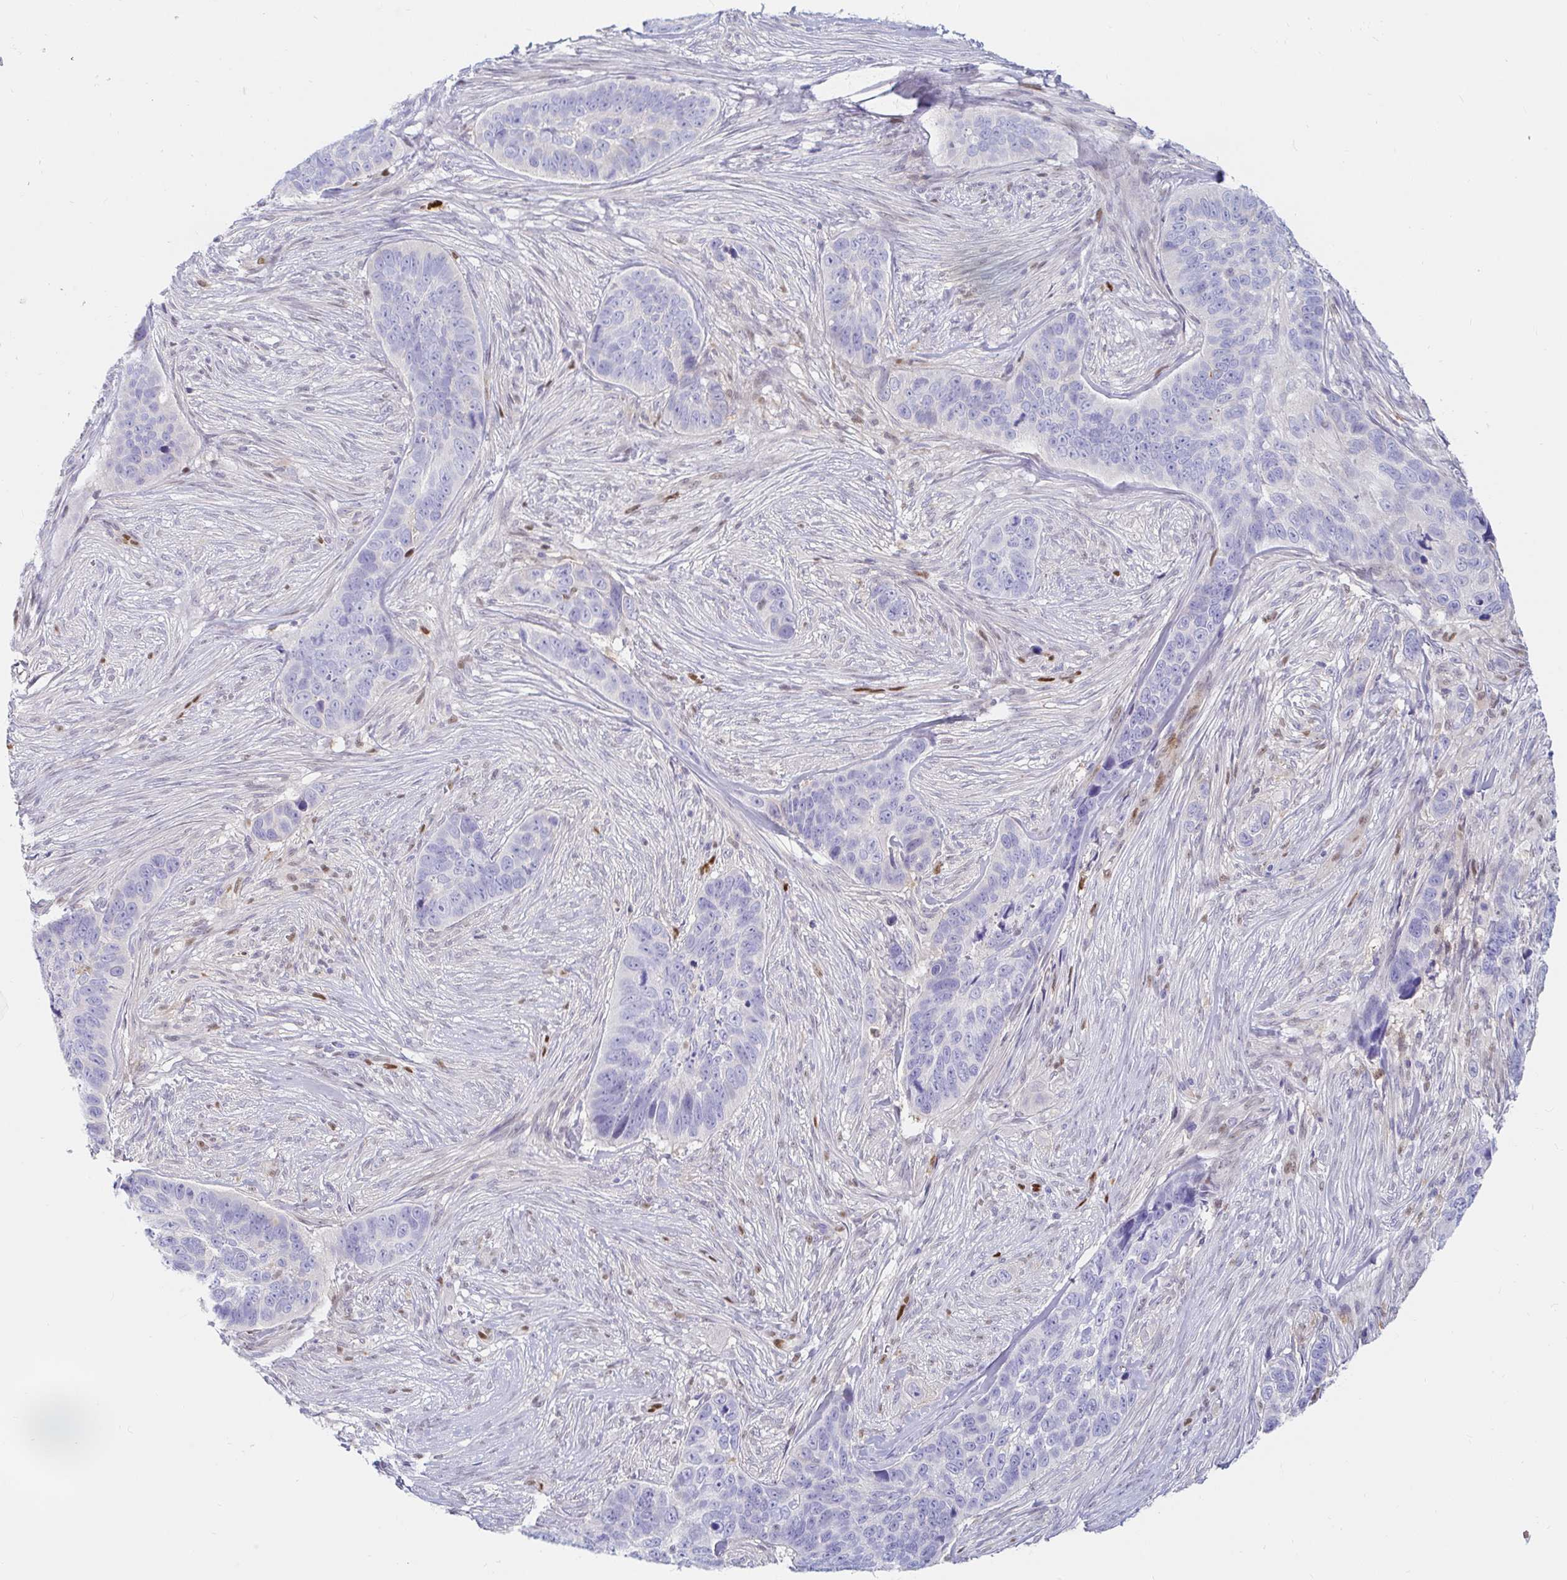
{"staining": {"intensity": "negative", "quantity": "none", "location": "none"}, "tissue": "skin cancer", "cell_type": "Tumor cells", "image_type": "cancer", "snomed": [{"axis": "morphology", "description": "Basal cell carcinoma"}, {"axis": "topography", "description": "Skin"}], "caption": "Tumor cells show no significant protein expression in basal cell carcinoma (skin). (DAB (3,3'-diaminobenzidine) IHC visualized using brightfield microscopy, high magnification).", "gene": "HINFP", "patient": {"sex": "female", "age": 82}}